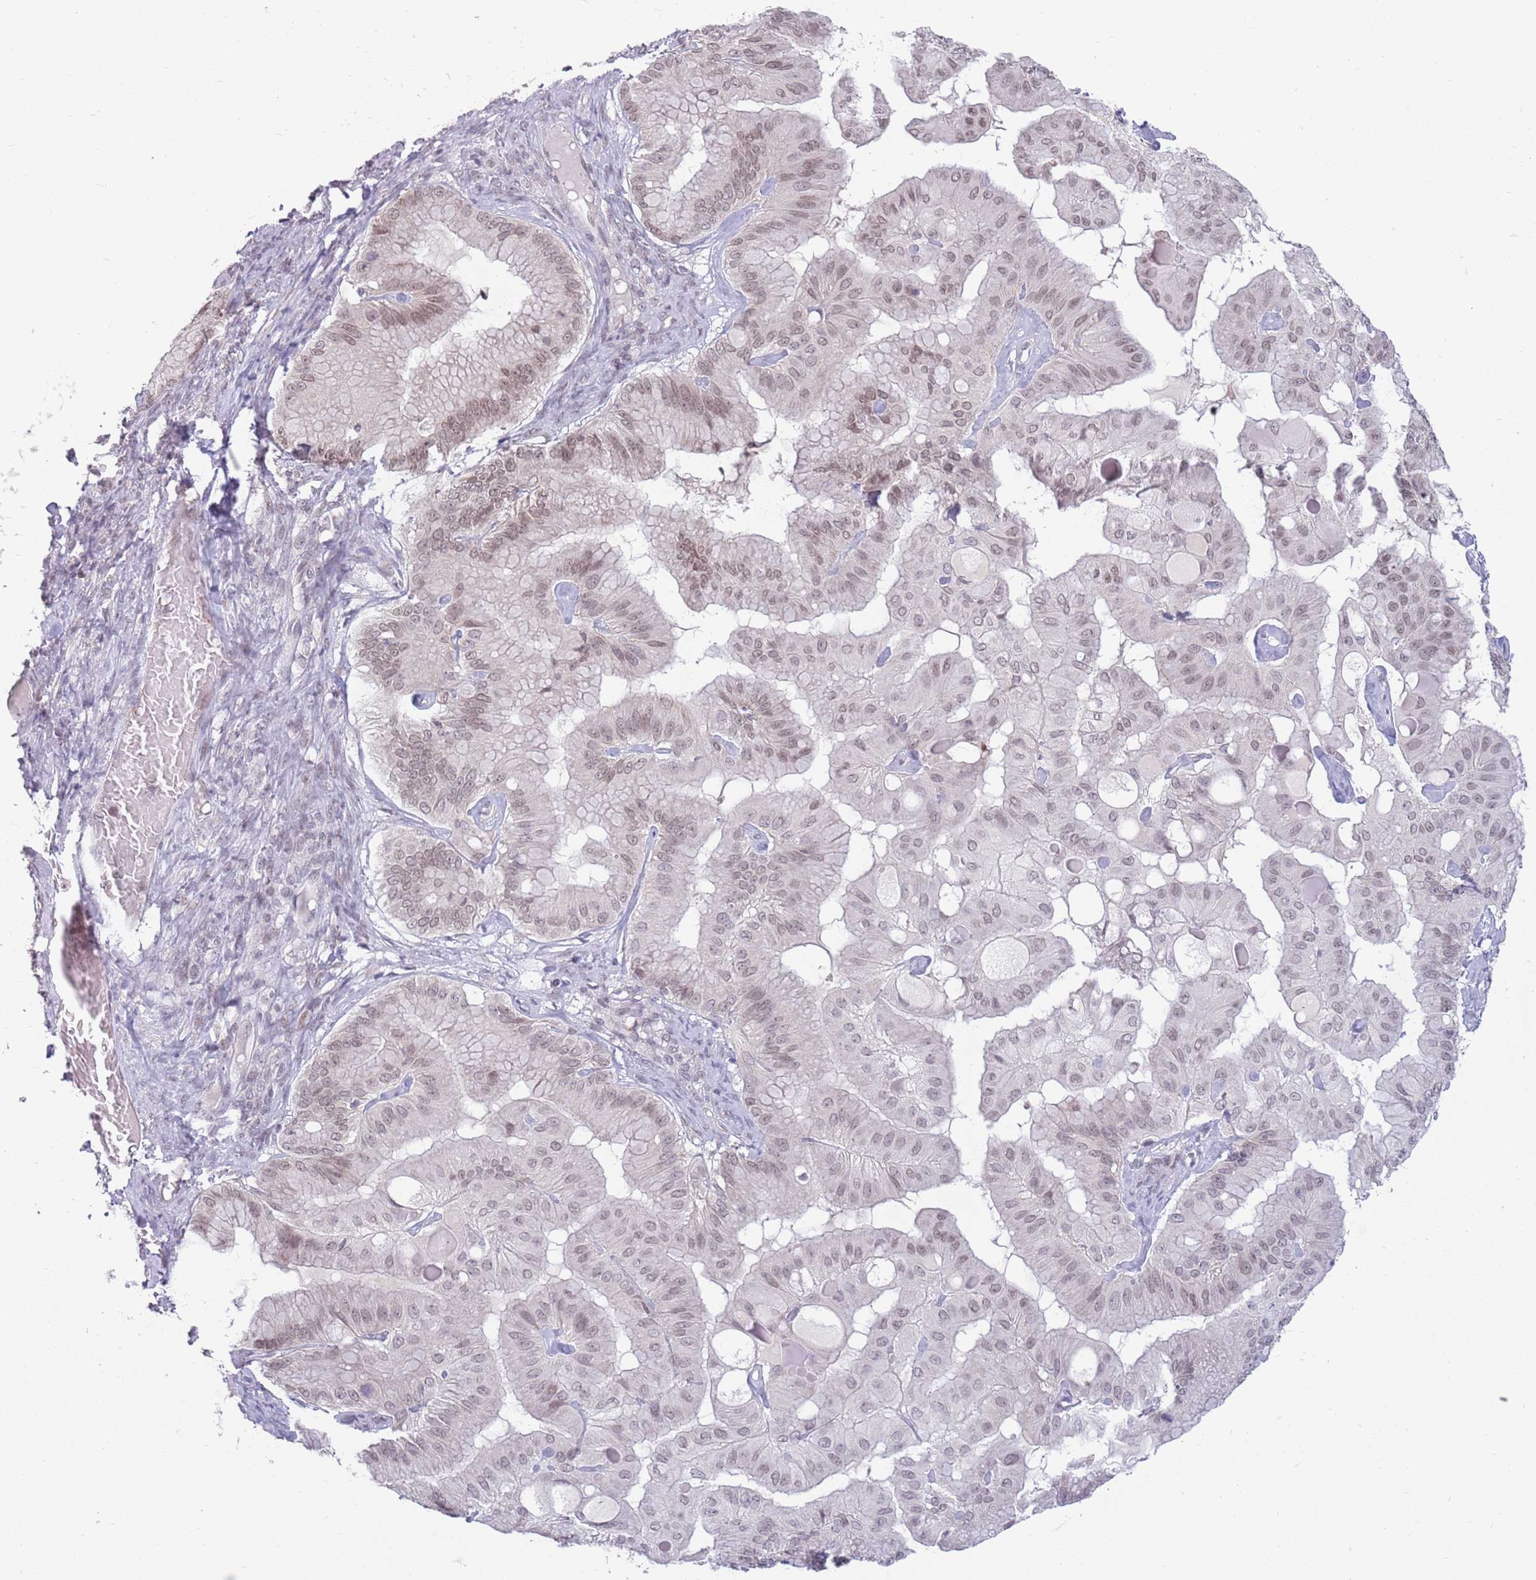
{"staining": {"intensity": "weak", "quantity": "25%-75%", "location": "nuclear"}, "tissue": "ovarian cancer", "cell_type": "Tumor cells", "image_type": "cancer", "snomed": [{"axis": "morphology", "description": "Cystadenocarcinoma, mucinous, NOS"}, {"axis": "topography", "description": "Ovary"}], "caption": "This image shows immunohistochemistry (IHC) staining of ovarian mucinous cystadenocarcinoma, with low weak nuclear expression in about 25%-75% of tumor cells.", "gene": "ZNF574", "patient": {"sex": "female", "age": 61}}